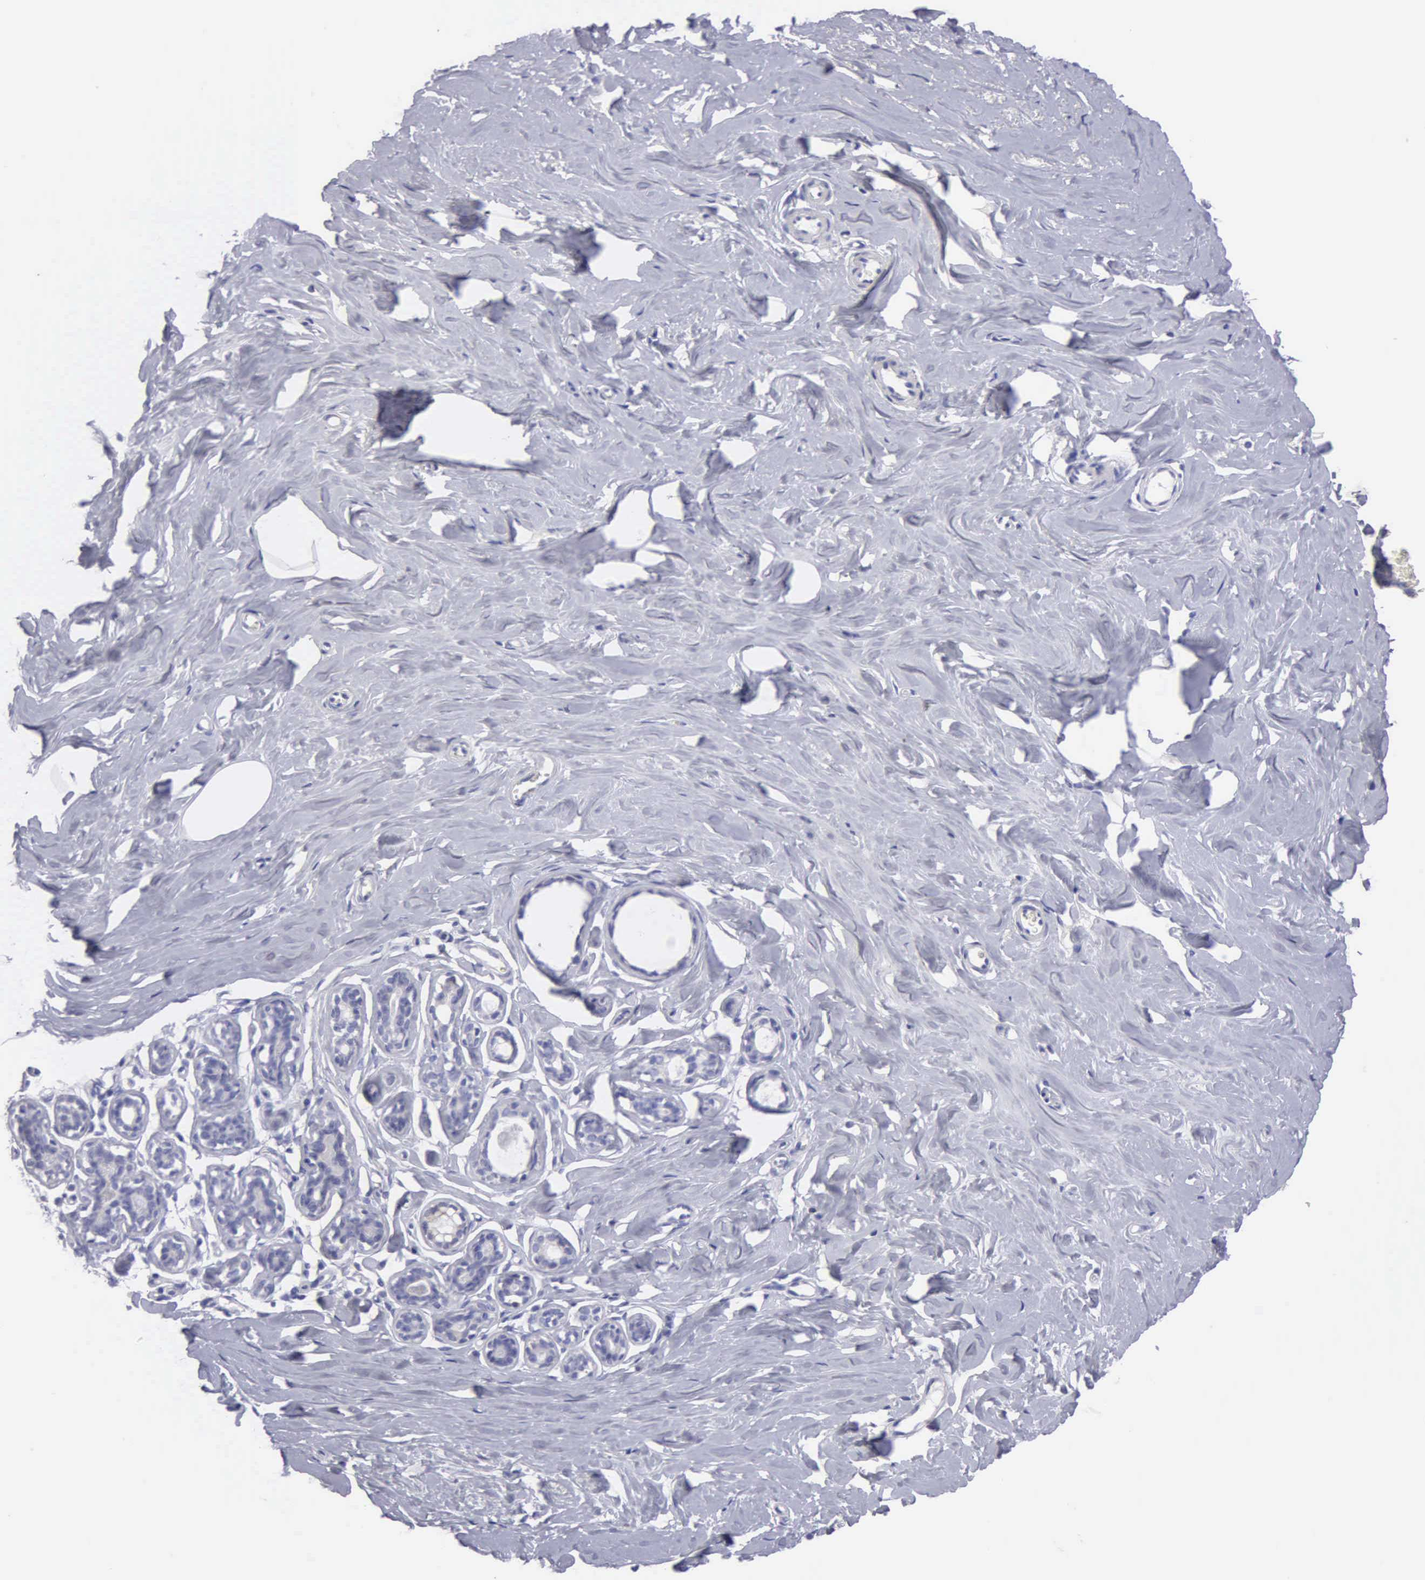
{"staining": {"intensity": "negative", "quantity": "none", "location": "none"}, "tissue": "breast", "cell_type": "Adipocytes", "image_type": "normal", "snomed": [{"axis": "morphology", "description": "Normal tissue, NOS"}, {"axis": "topography", "description": "Breast"}], "caption": "There is no significant staining in adipocytes of breast. (Immunohistochemistry (ihc), brightfield microscopy, high magnification).", "gene": "TYRP1", "patient": {"sex": "female", "age": 45}}